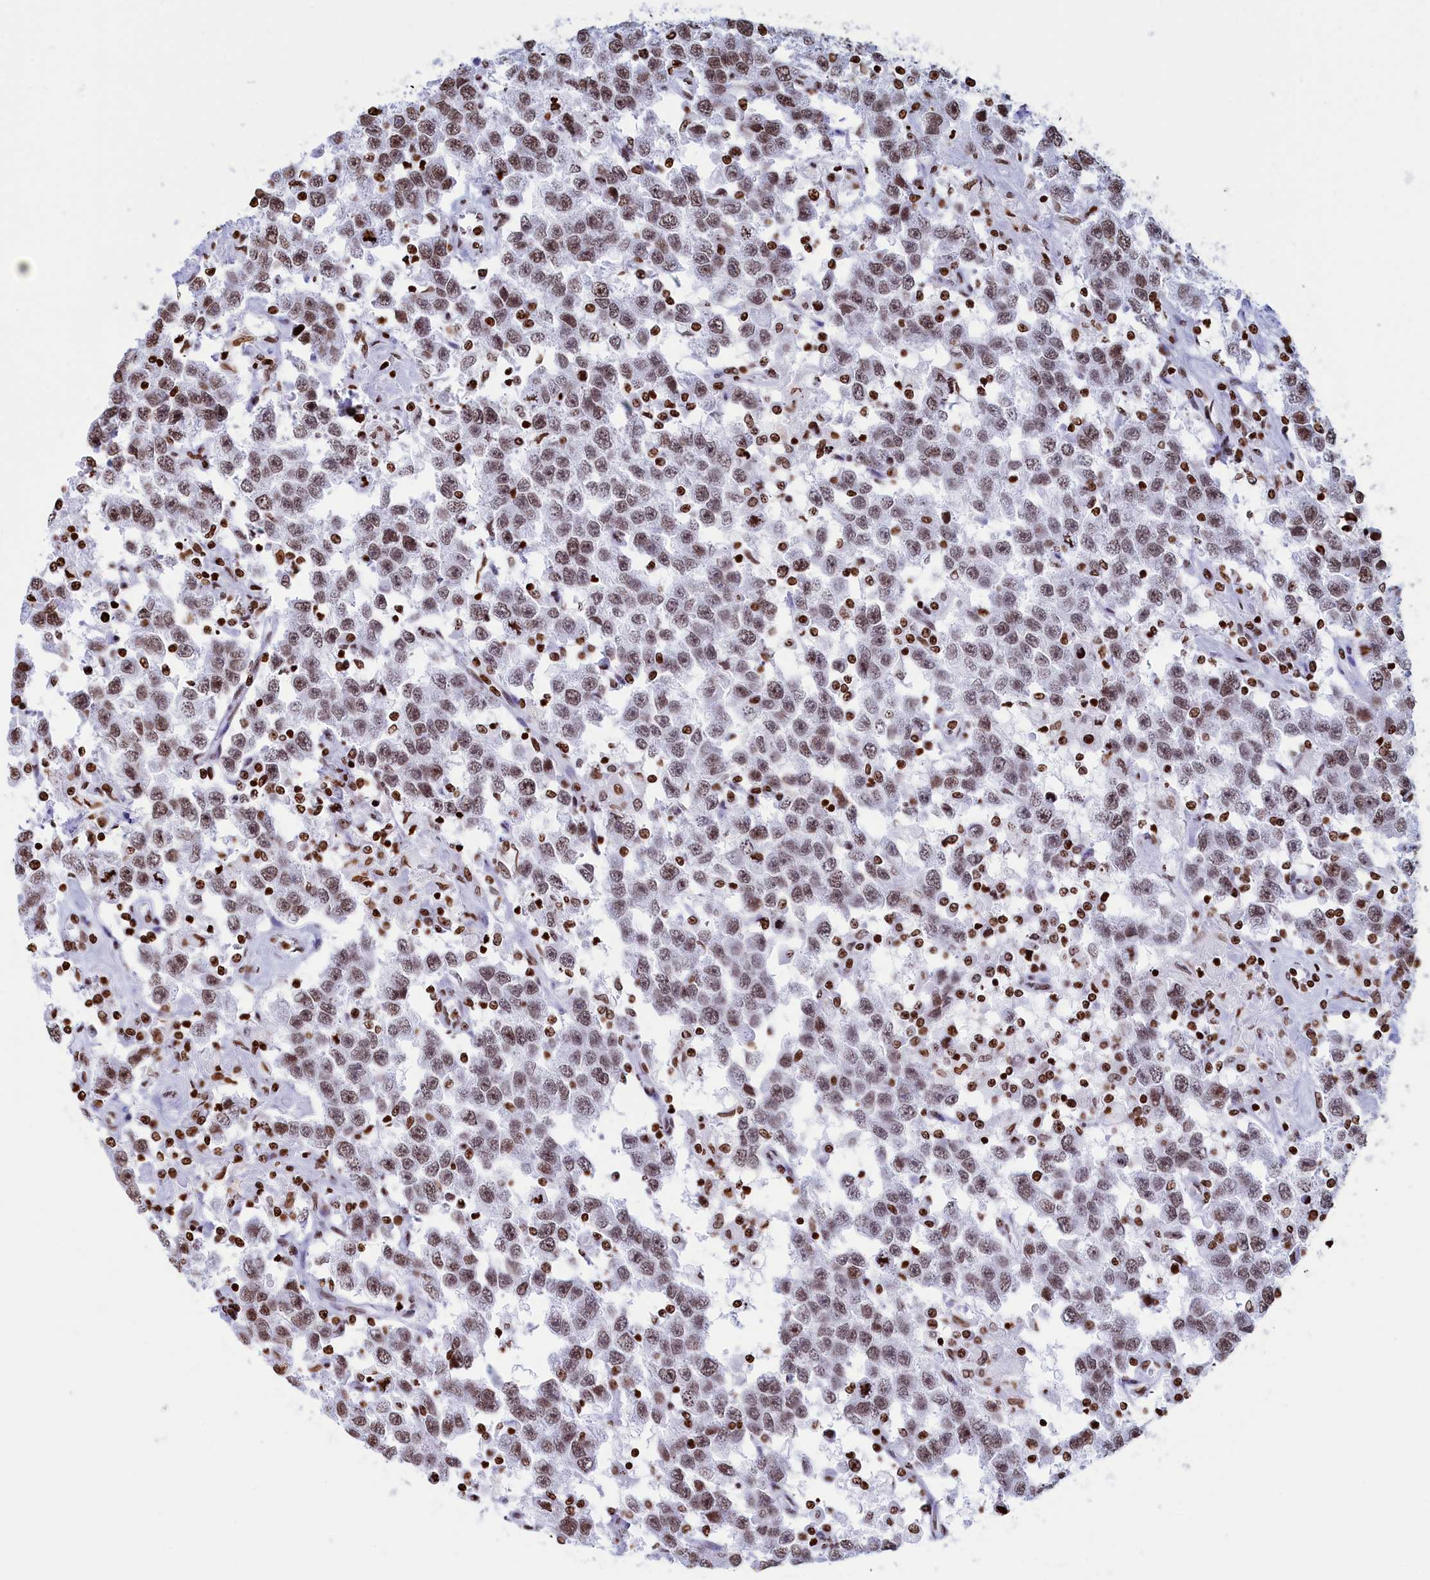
{"staining": {"intensity": "moderate", "quantity": ">75%", "location": "nuclear"}, "tissue": "testis cancer", "cell_type": "Tumor cells", "image_type": "cancer", "snomed": [{"axis": "morphology", "description": "Seminoma, NOS"}, {"axis": "topography", "description": "Testis"}], "caption": "The photomicrograph demonstrates a brown stain indicating the presence of a protein in the nuclear of tumor cells in testis seminoma. The protein is shown in brown color, while the nuclei are stained blue.", "gene": "APOBEC3A", "patient": {"sex": "male", "age": 41}}